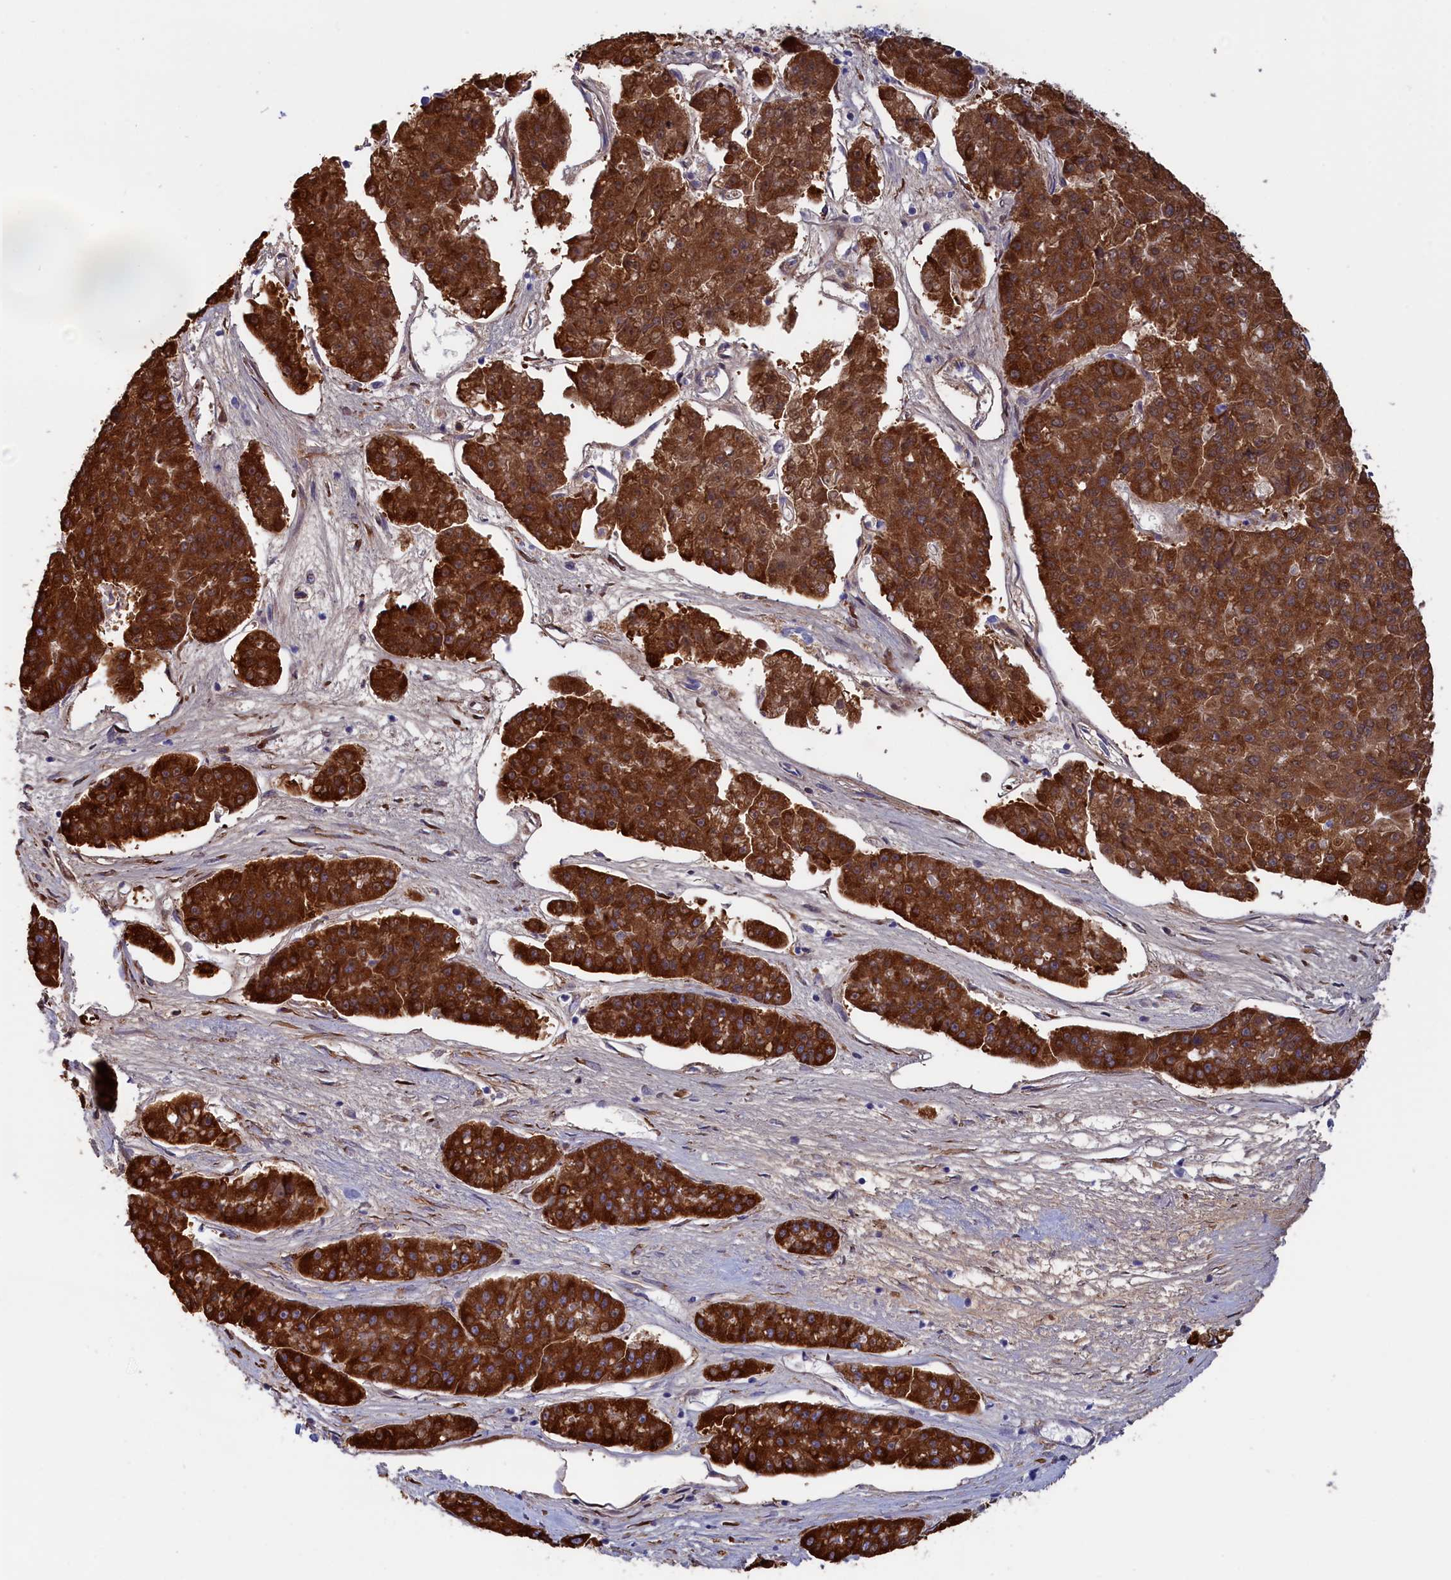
{"staining": {"intensity": "strong", "quantity": ">75%", "location": "cytoplasmic/membranous"}, "tissue": "pancreatic cancer", "cell_type": "Tumor cells", "image_type": "cancer", "snomed": [{"axis": "morphology", "description": "Adenocarcinoma, NOS"}, {"axis": "topography", "description": "Pancreas"}], "caption": "IHC of pancreatic cancer (adenocarcinoma) reveals high levels of strong cytoplasmic/membranous staining in about >75% of tumor cells.", "gene": "CCDC68", "patient": {"sex": "male", "age": 50}}